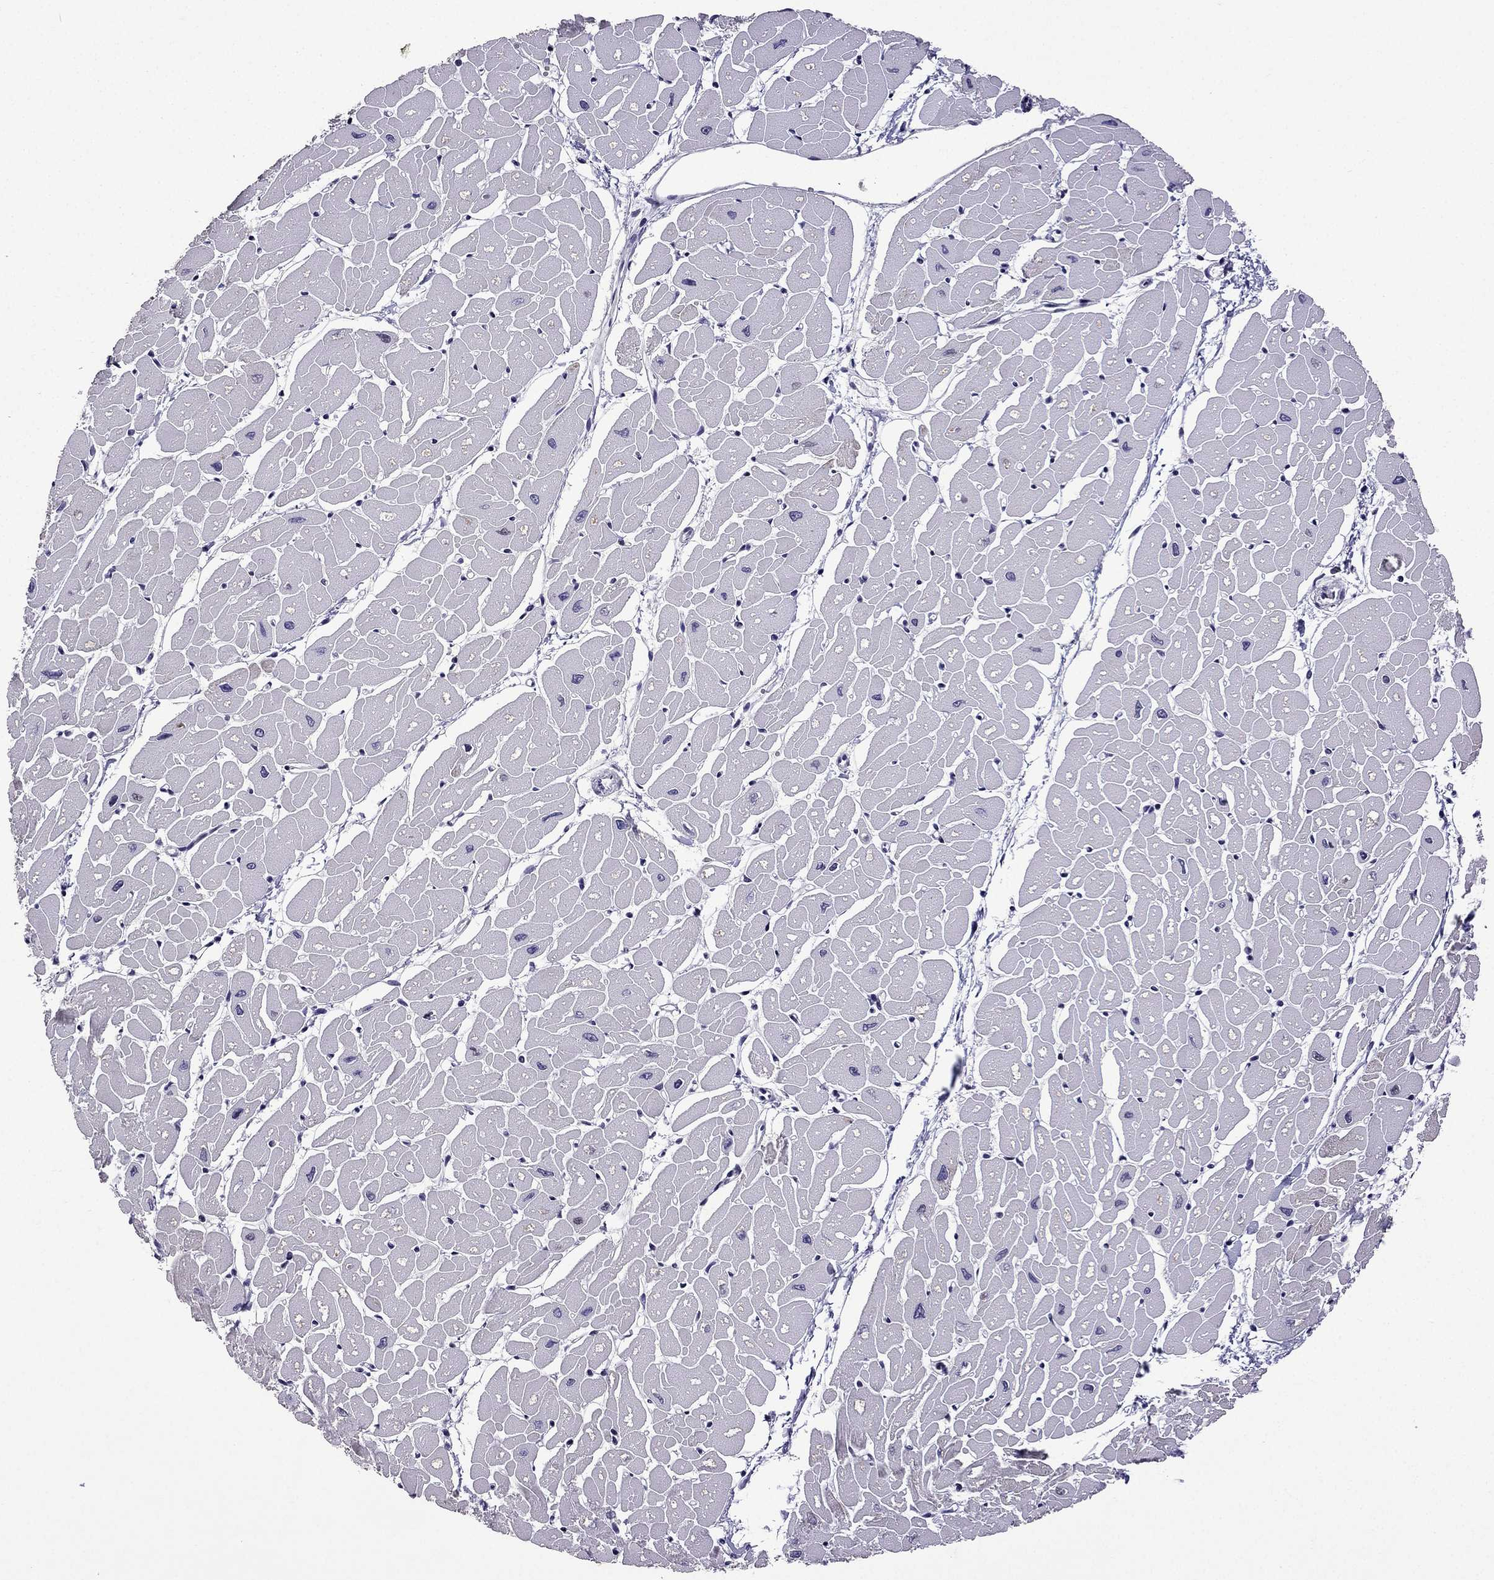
{"staining": {"intensity": "strong", "quantity": "<25%", "location": "cytoplasmic/membranous"}, "tissue": "heart muscle", "cell_type": "Cardiomyocytes", "image_type": "normal", "snomed": [{"axis": "morphology", "description": "Normal tissue, NOS"}, {"axis": "topography", "description": "Heart"}], "caption": "Heart muscle stained with DAB (3,3'-diaminobenzidine) immunohistochemistry demonstrates medium levels of strong cytoplasmic/membranous staining in approximately <25% of cardiomyocytes. The staining was performed using DAB, with brown indicating positive protein expression. Nuclei are stained blue with hematoxylin.", "gene": "TTN", "patient": {"sex": "male", "age": 57}}